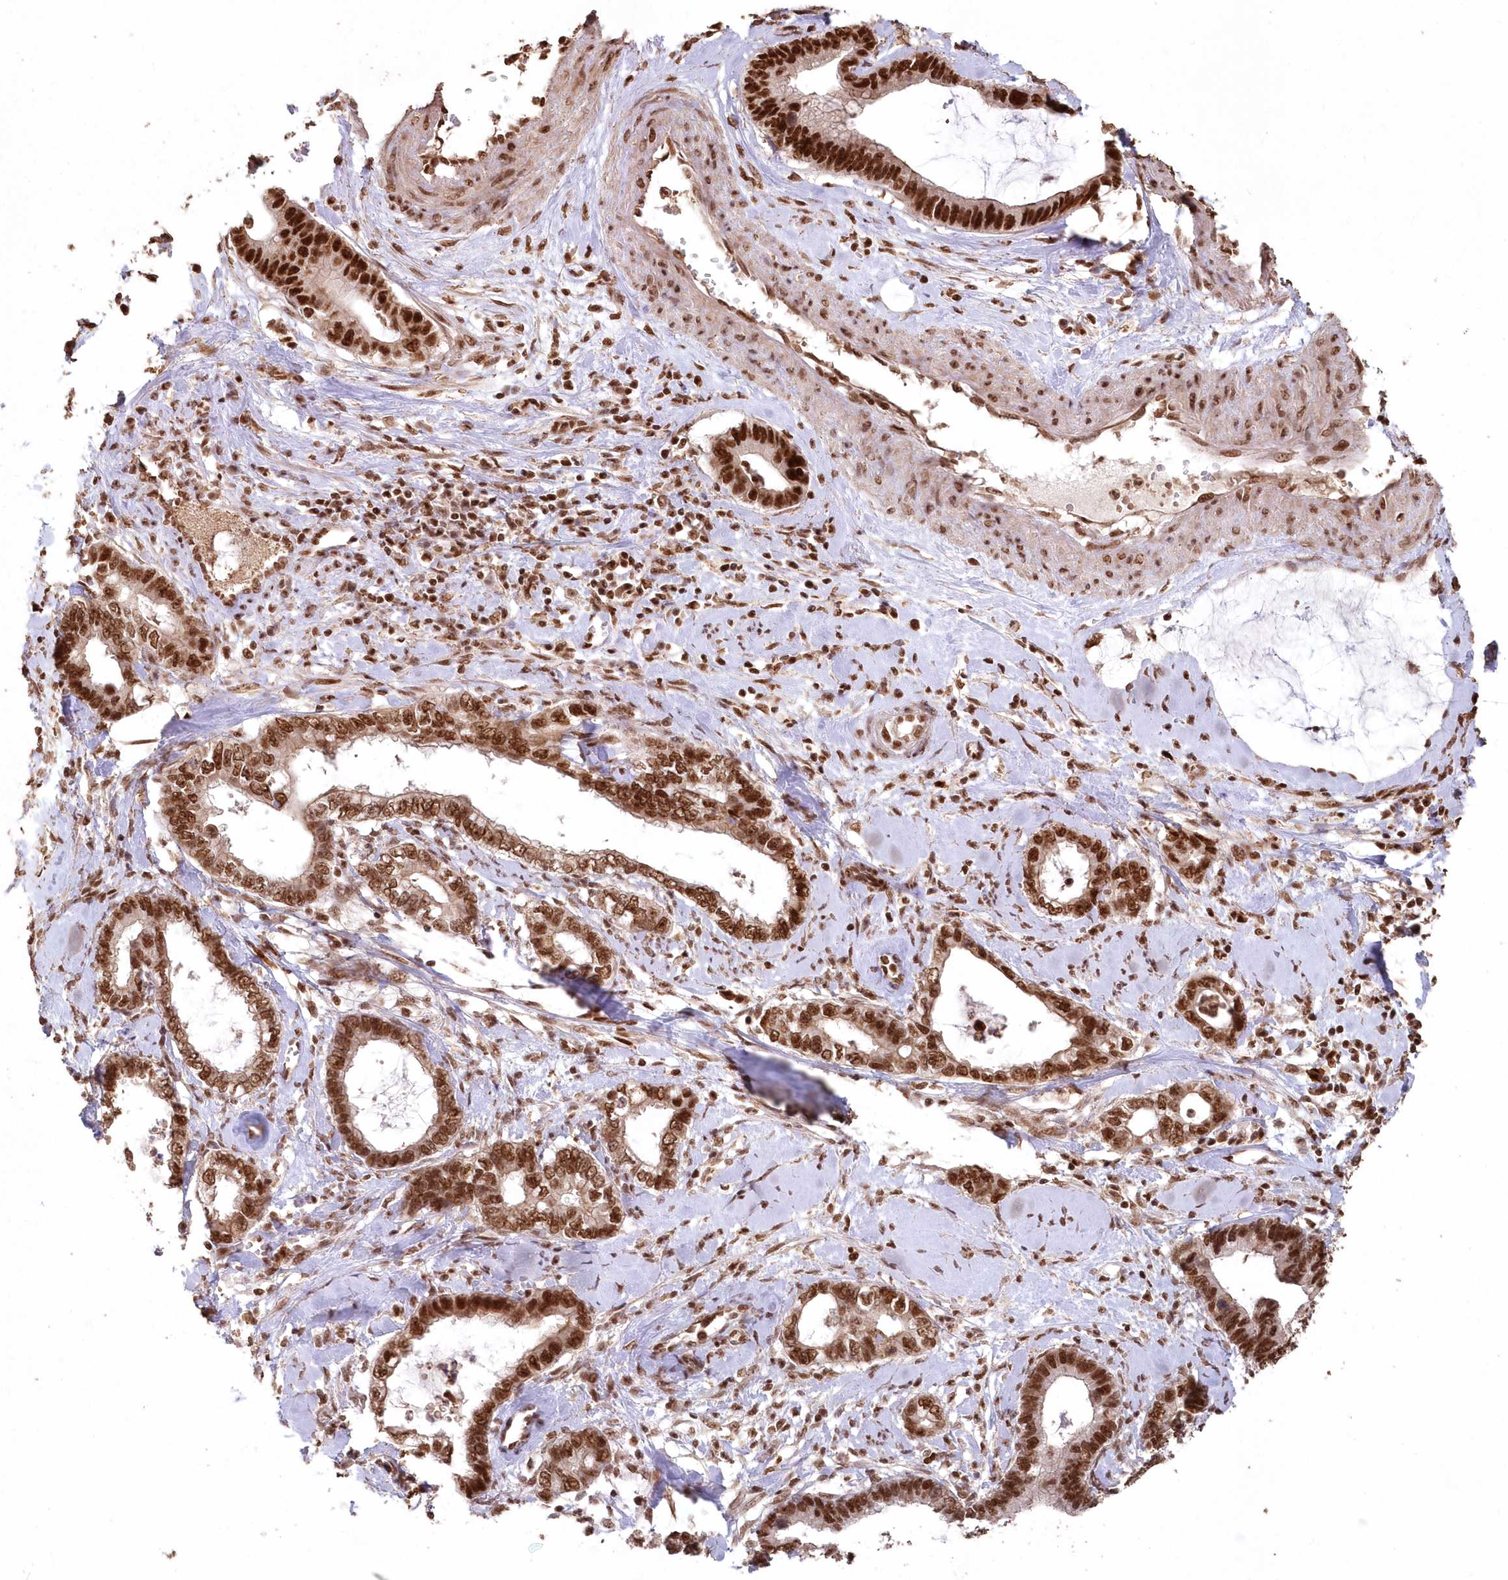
{"staining": {"intensity": "strong", "quantity": ">75%", "location": "nuclear"}, "tissue": "cervical cancer", "cell_type": "Tumor cells", "image_type": "cancer", "snomed": [{"axis": "morphology", "description": "Adenocarcinoma, NOS"}, {"axis": "topography", "description": "Cervix"}], "caption": "Human cervical adenocarcinoma stained with a brown dye exhibits strong nuclear positive staining in about >75% of tumor cells.", "gene": "PDS5A", "patient": {"sex": "female", "age": 44}}